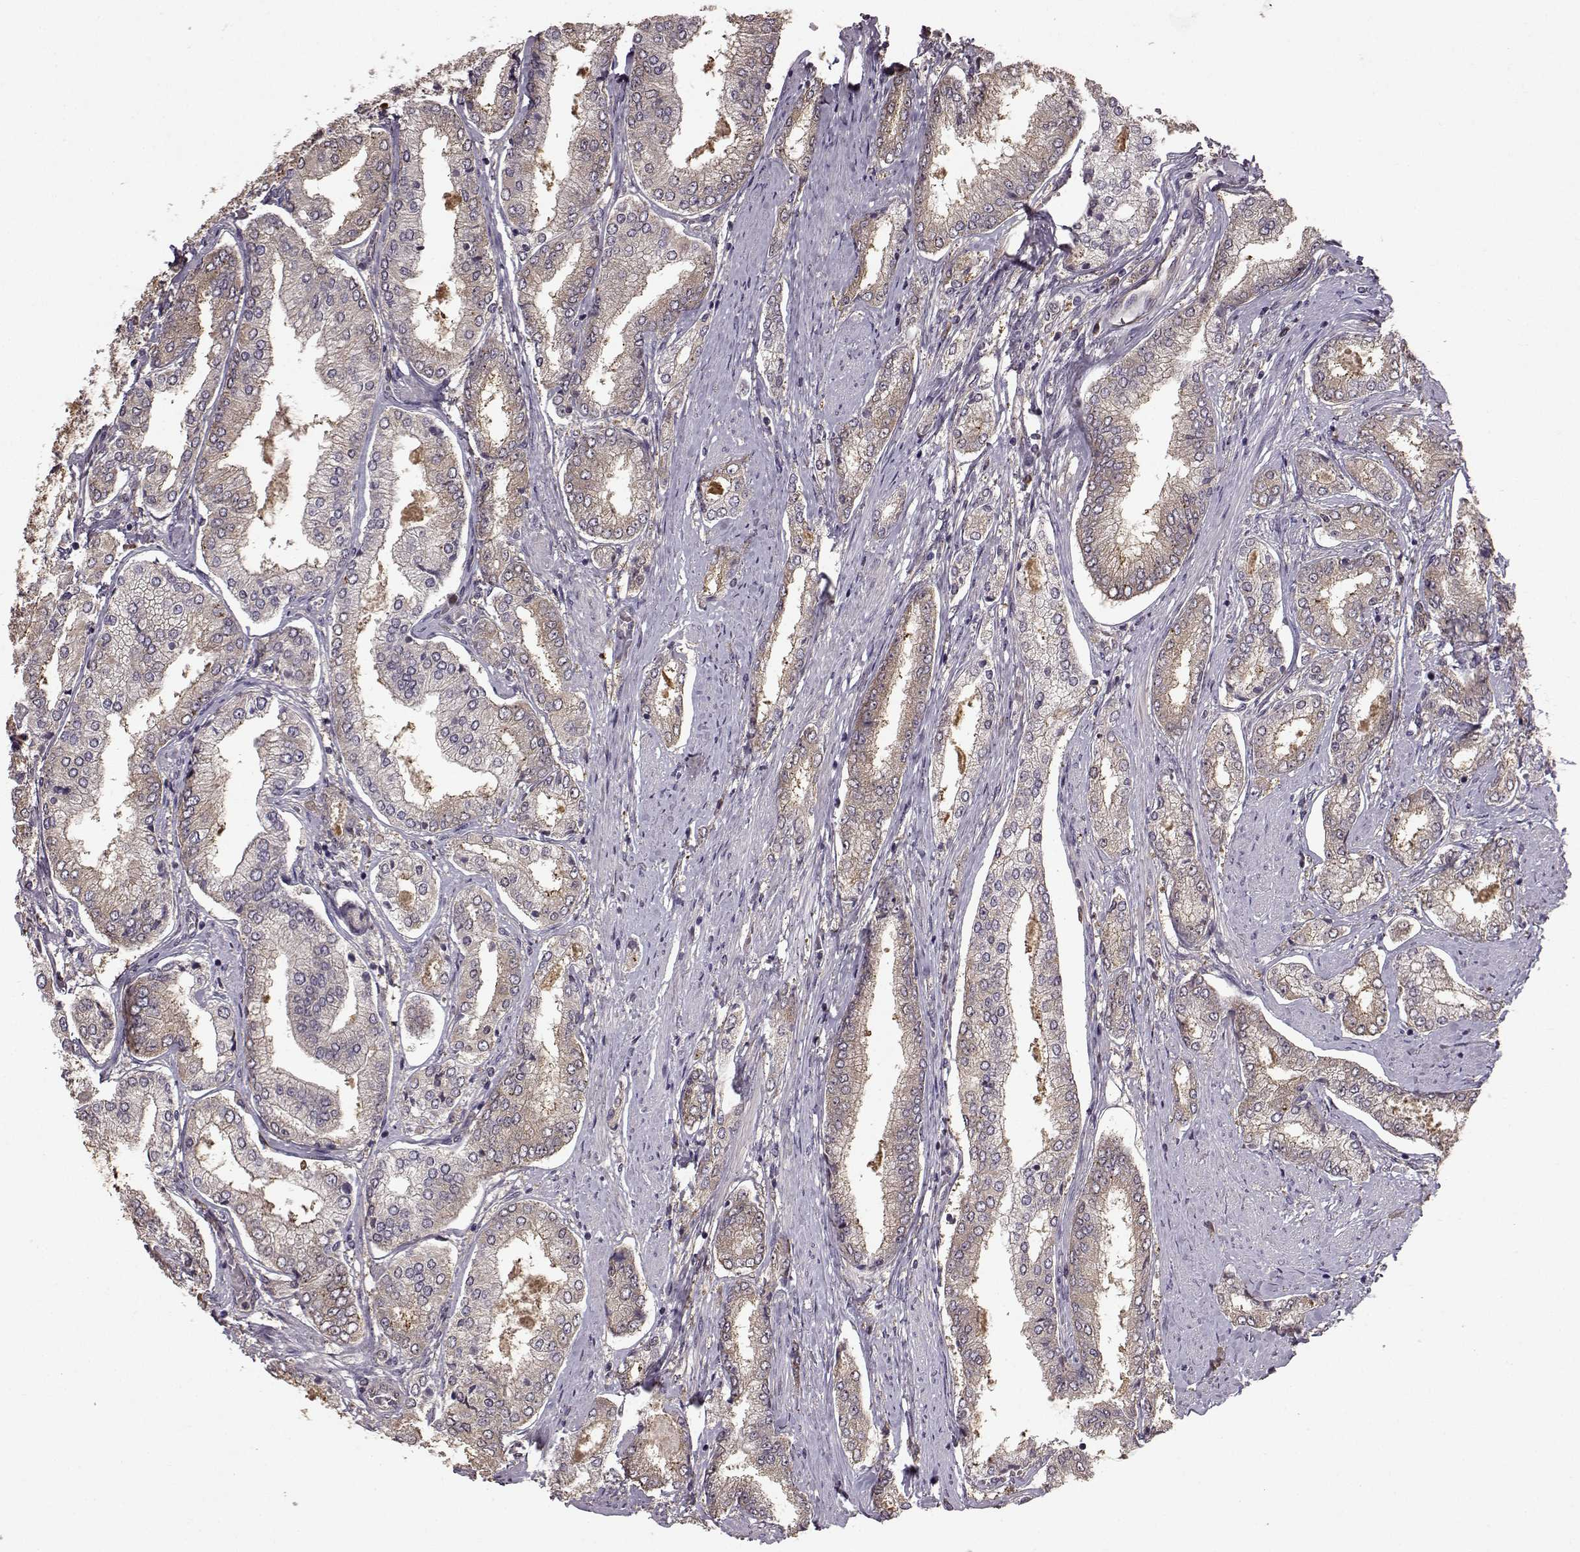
{"staining": {"intensity": "weak", "quantity": "<25%", "location": "cytoplasmic/membranous"}, "tissue": "prostate cancer", "cell_type": "Tumor cells", "image_type": "cancer", "snomed": [{"axis": "morphology", "description": "Adenocarcinoma, NOS"}, {"axis": "topography", "description": "Prostate"}], "caption": "Prostate cancer (adenocarcinoma) stained for a protein using immunohistochemistry shows no staining tumor cells.", "gene": "NME1-NME2", "patient": {"sex": "male", "age": 63}}